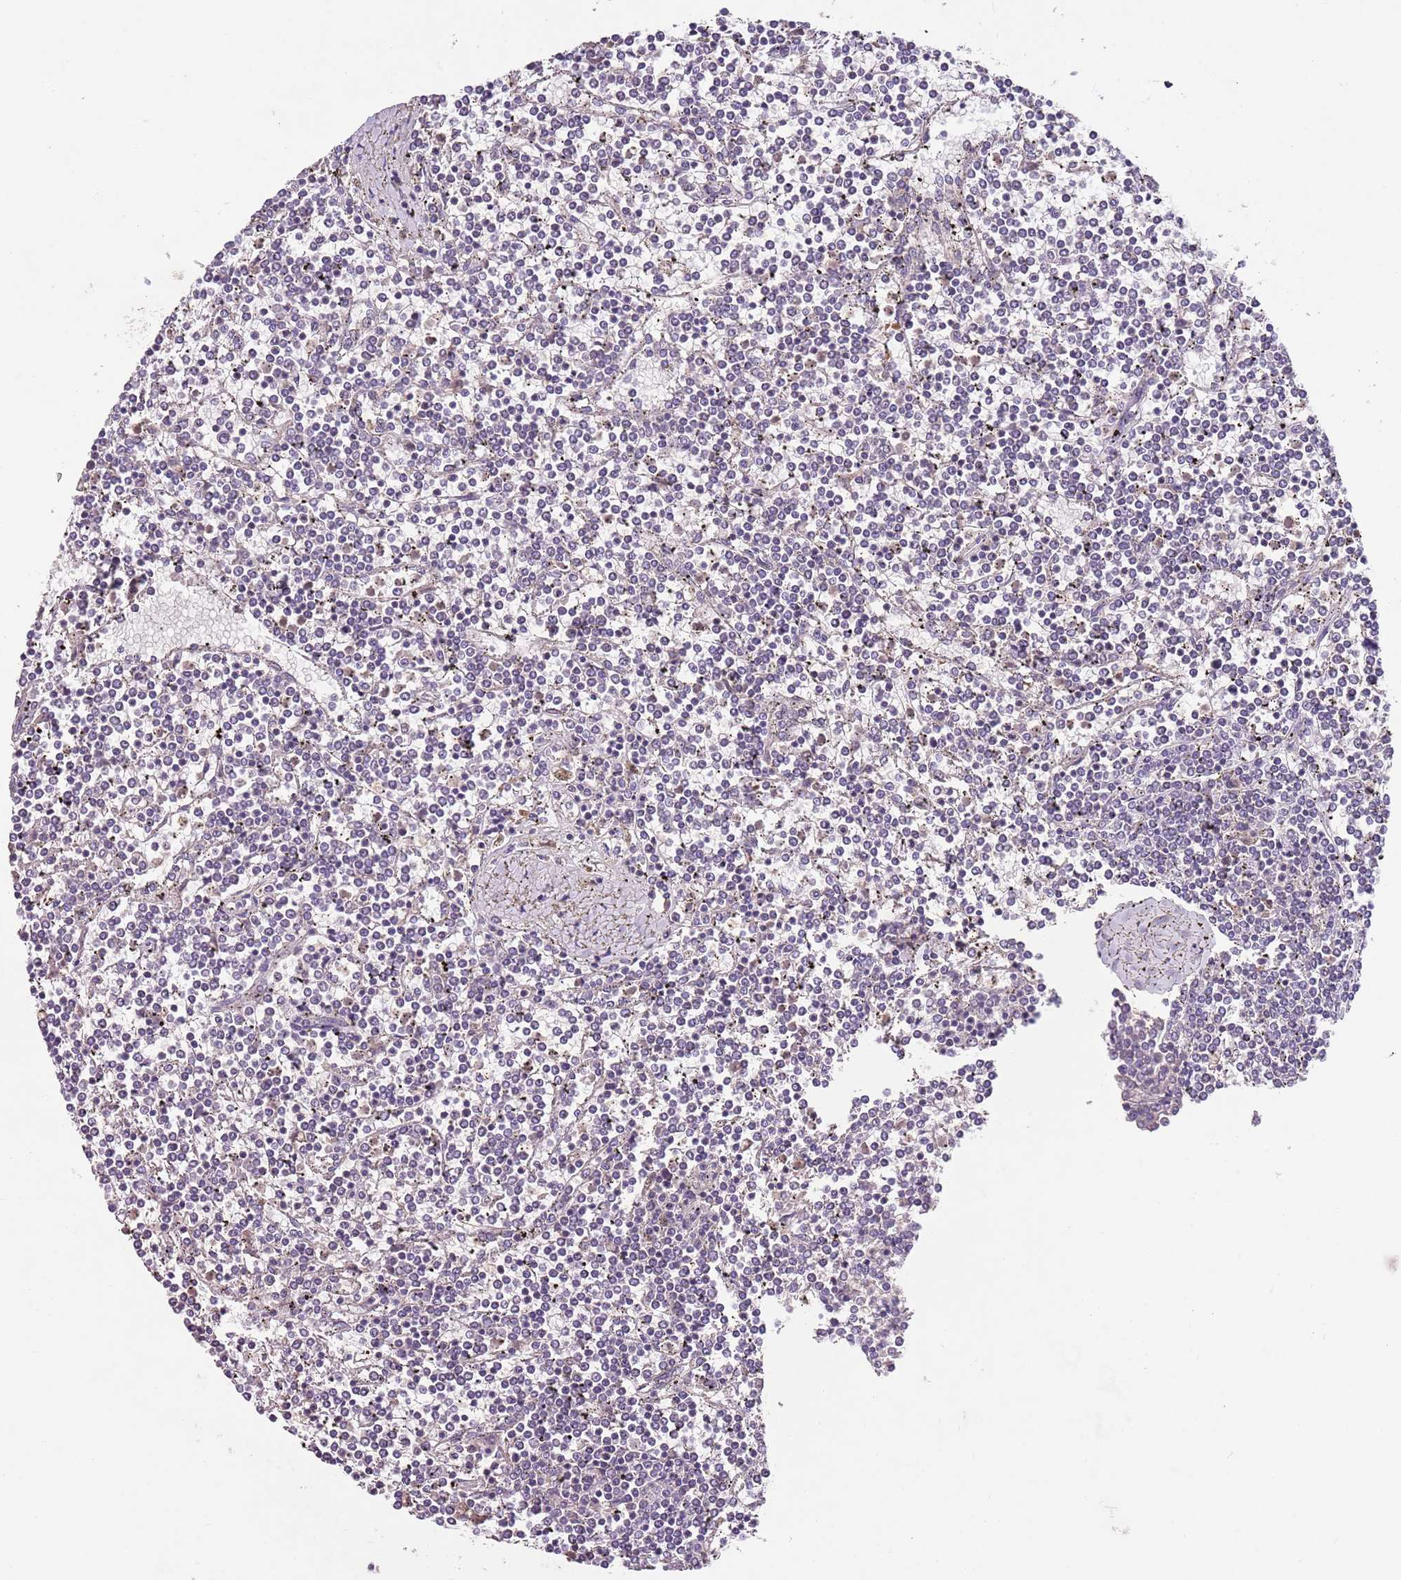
{"staining": {"intensity": "negative", "quantity": "none", "location": "none"}, "tissue": "lymphoma", "cell_type": "Tumor cells", "image_type": "cancer", "snomed": [{"axis": "morphology", "description": "Malignant lymphoma, non-Hodgkin's type, Low grade"}, {"axis": "topography", "description": "Spleen"}], "caption": "High power microscopy micrograph of an immunohistochemistry (IHC) histopathology image of lymphoma, revealing no significant staining in tumor cells.", "gene": "NRDE2", "patient": {"sex": "female", "age": 19}}